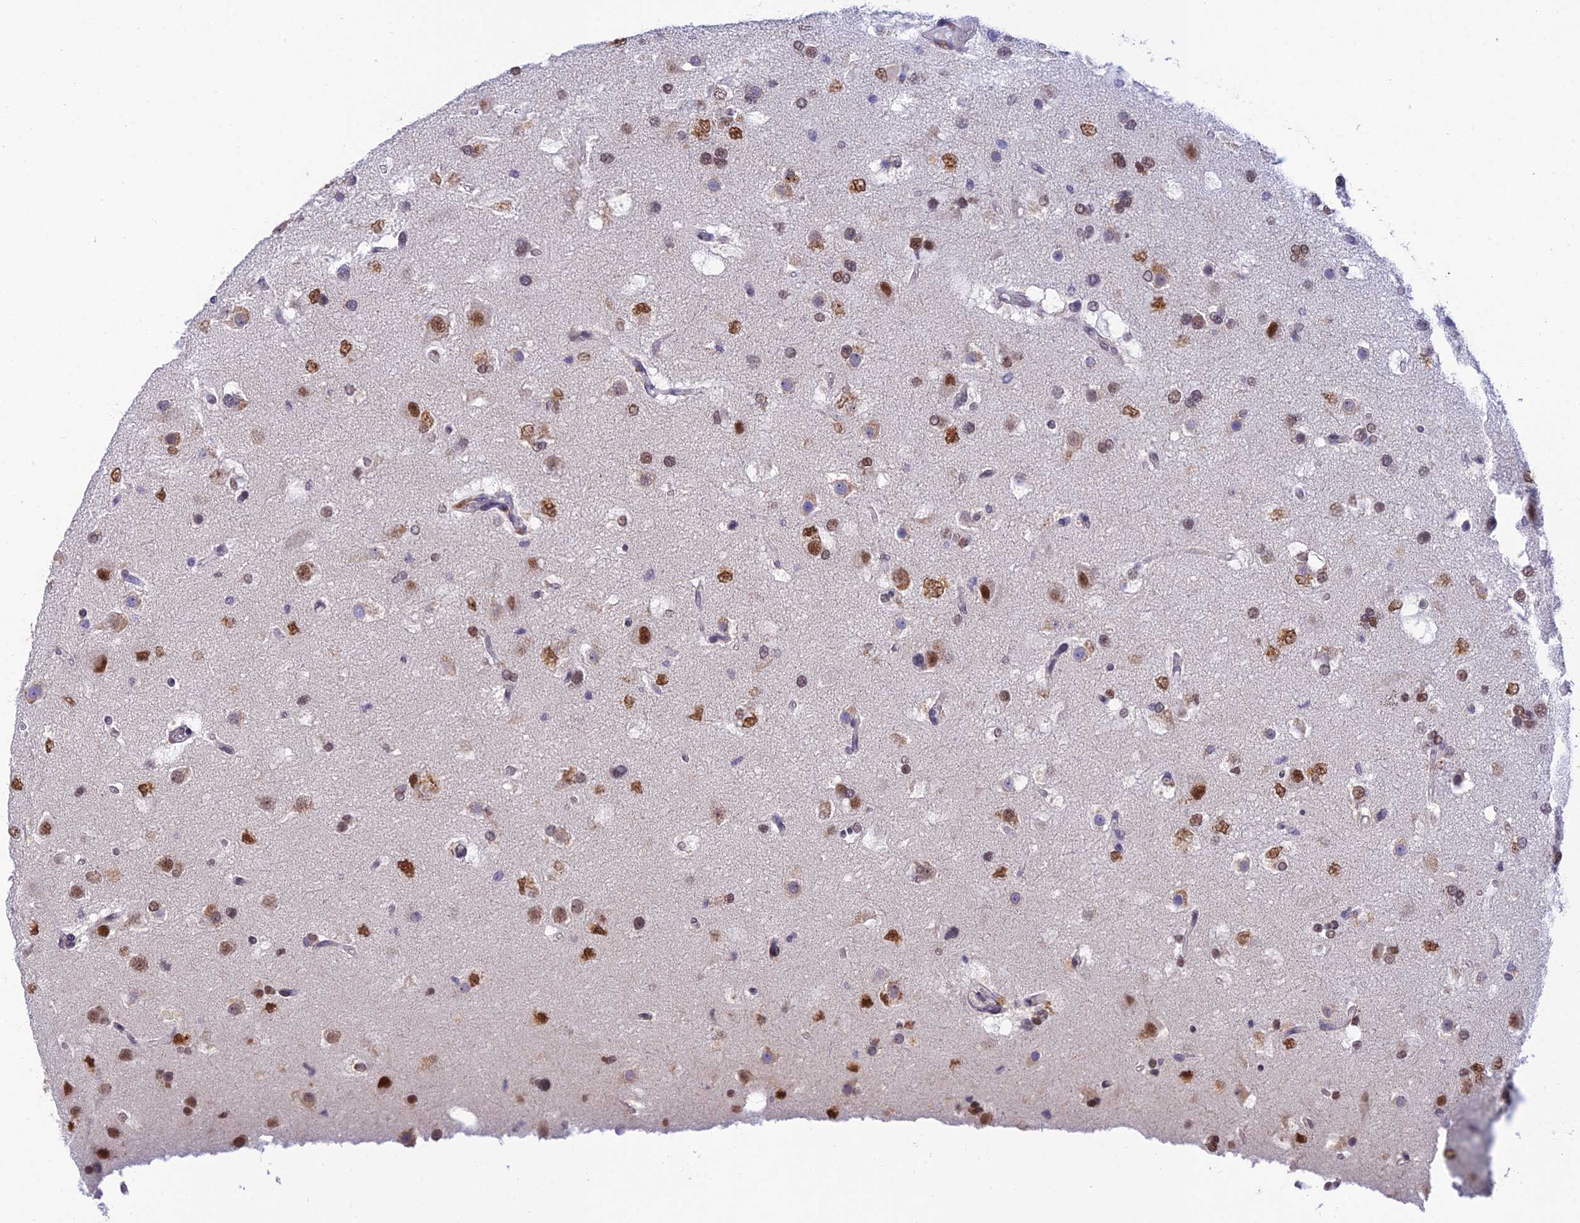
{"staining": {"intensity": "moderate", "quantity": "25%-75%", "location": "nuclear"}, "tissue": "glioma", "cell_type": "Tumor cells", "image_type": "cancer", "snomed": [{"axis": "morphology", "description": "Glioma, malignant, High grade"}, {"axis": "topography", "description": "Brain"}], "caption": "Moderate nuclear protein expression is seen in approximately 25%-75% of tumor cells in glioma.", "gene": "C2orf49", "patient": {"sex": "male", "age": 53}}